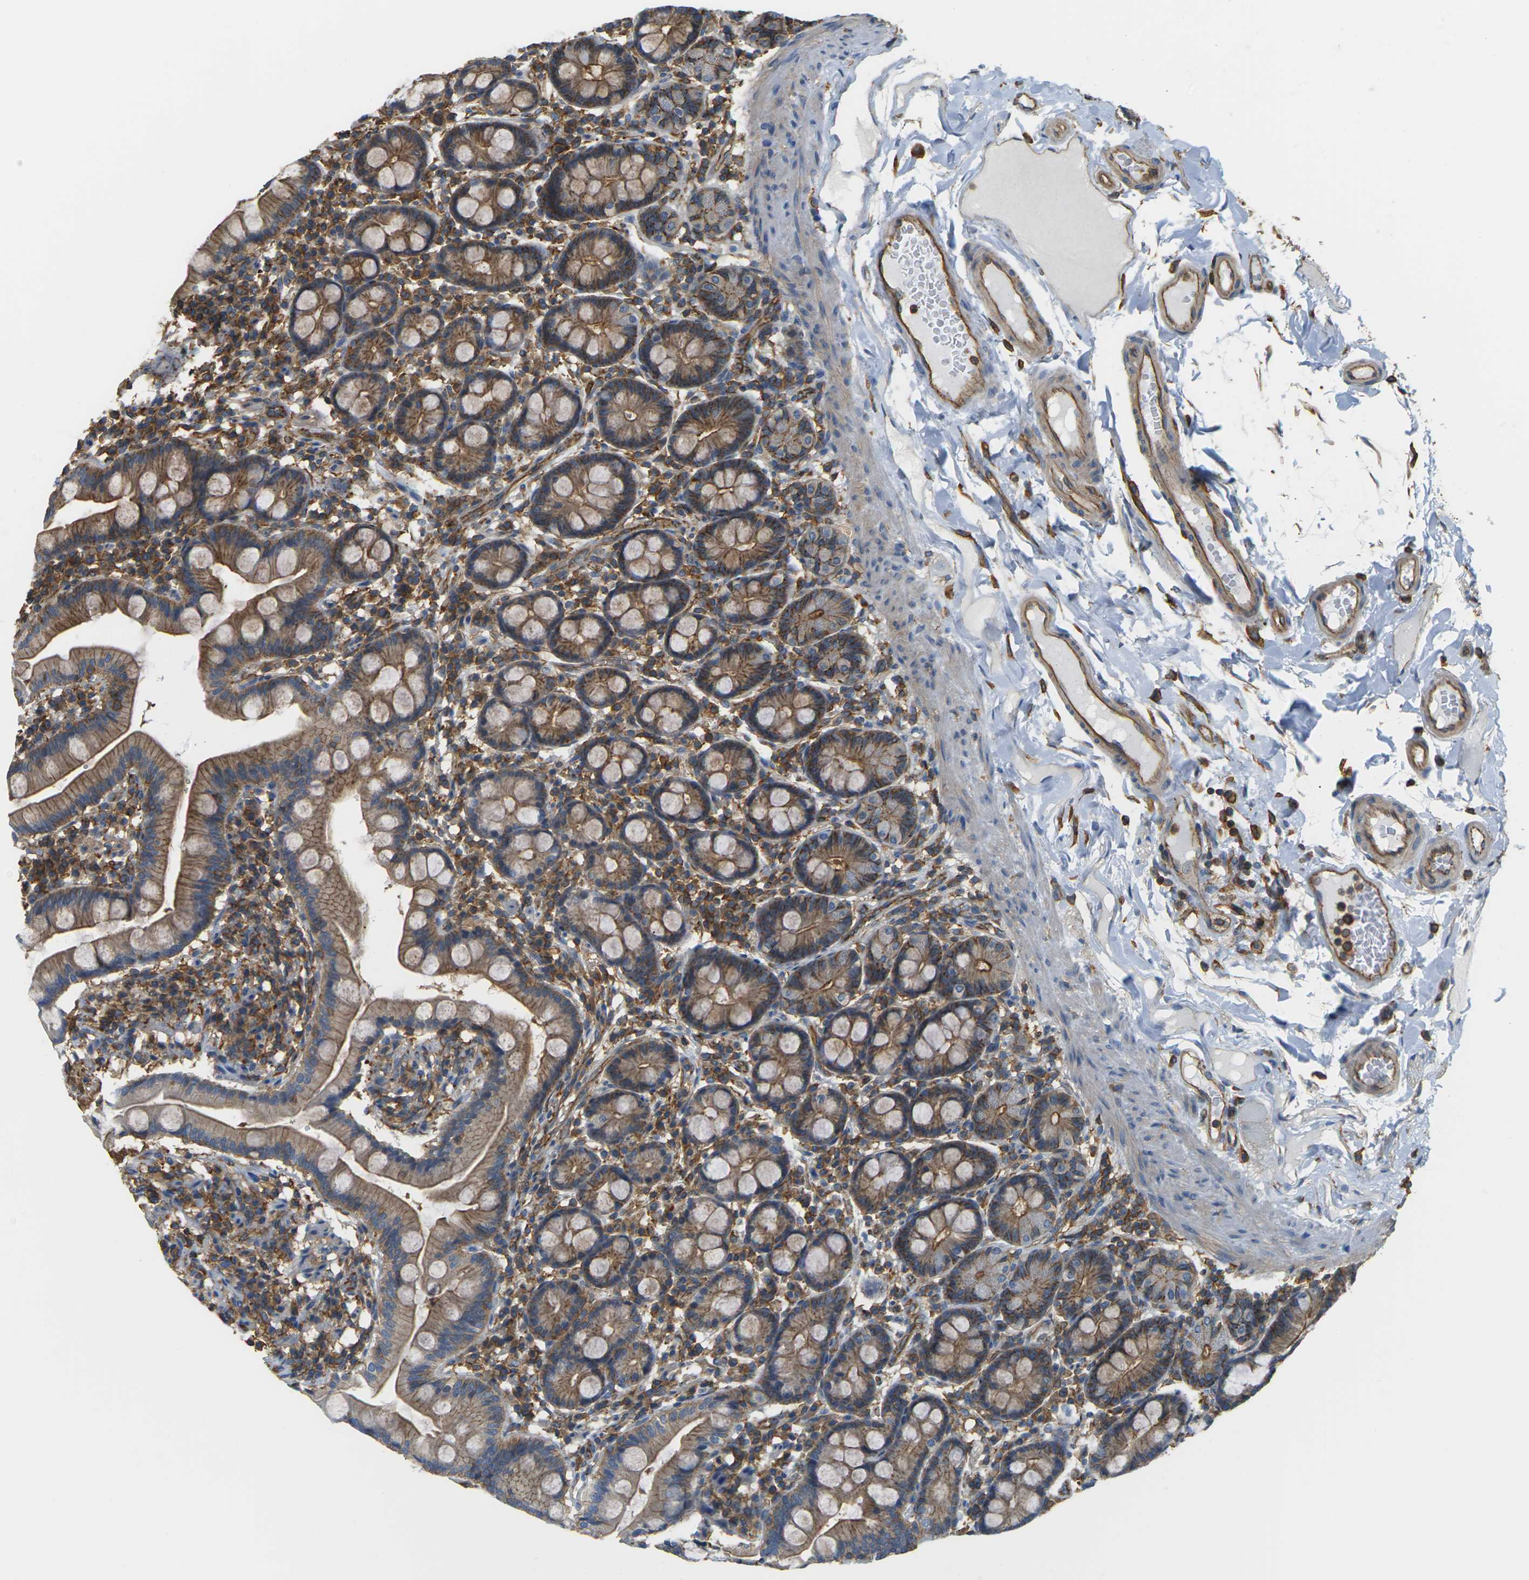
{"staining": {"intensity": "moderate", "quantity": ">75%", "location": "cytoplasmic/membranous"}, "tissue": "duodenum", "cell_type": "Glandular cells", "image_type": "normal", "snomed": [{"axis": "morphology", "description": "Normal tissue, NOS"}, {"axis": "topography", "description": "Duodenum"}], "caption": "Unremarkable duodenum was stained to show a protein in brown. There is medium levels of moderate cytoplasmic/membranous expression in about >75% of glandular cells. The protein is shown in brown color, while the nuclei are stained blue.", "gene": "IQGAP1", "patient": {"sex": "male", "age": 50}}